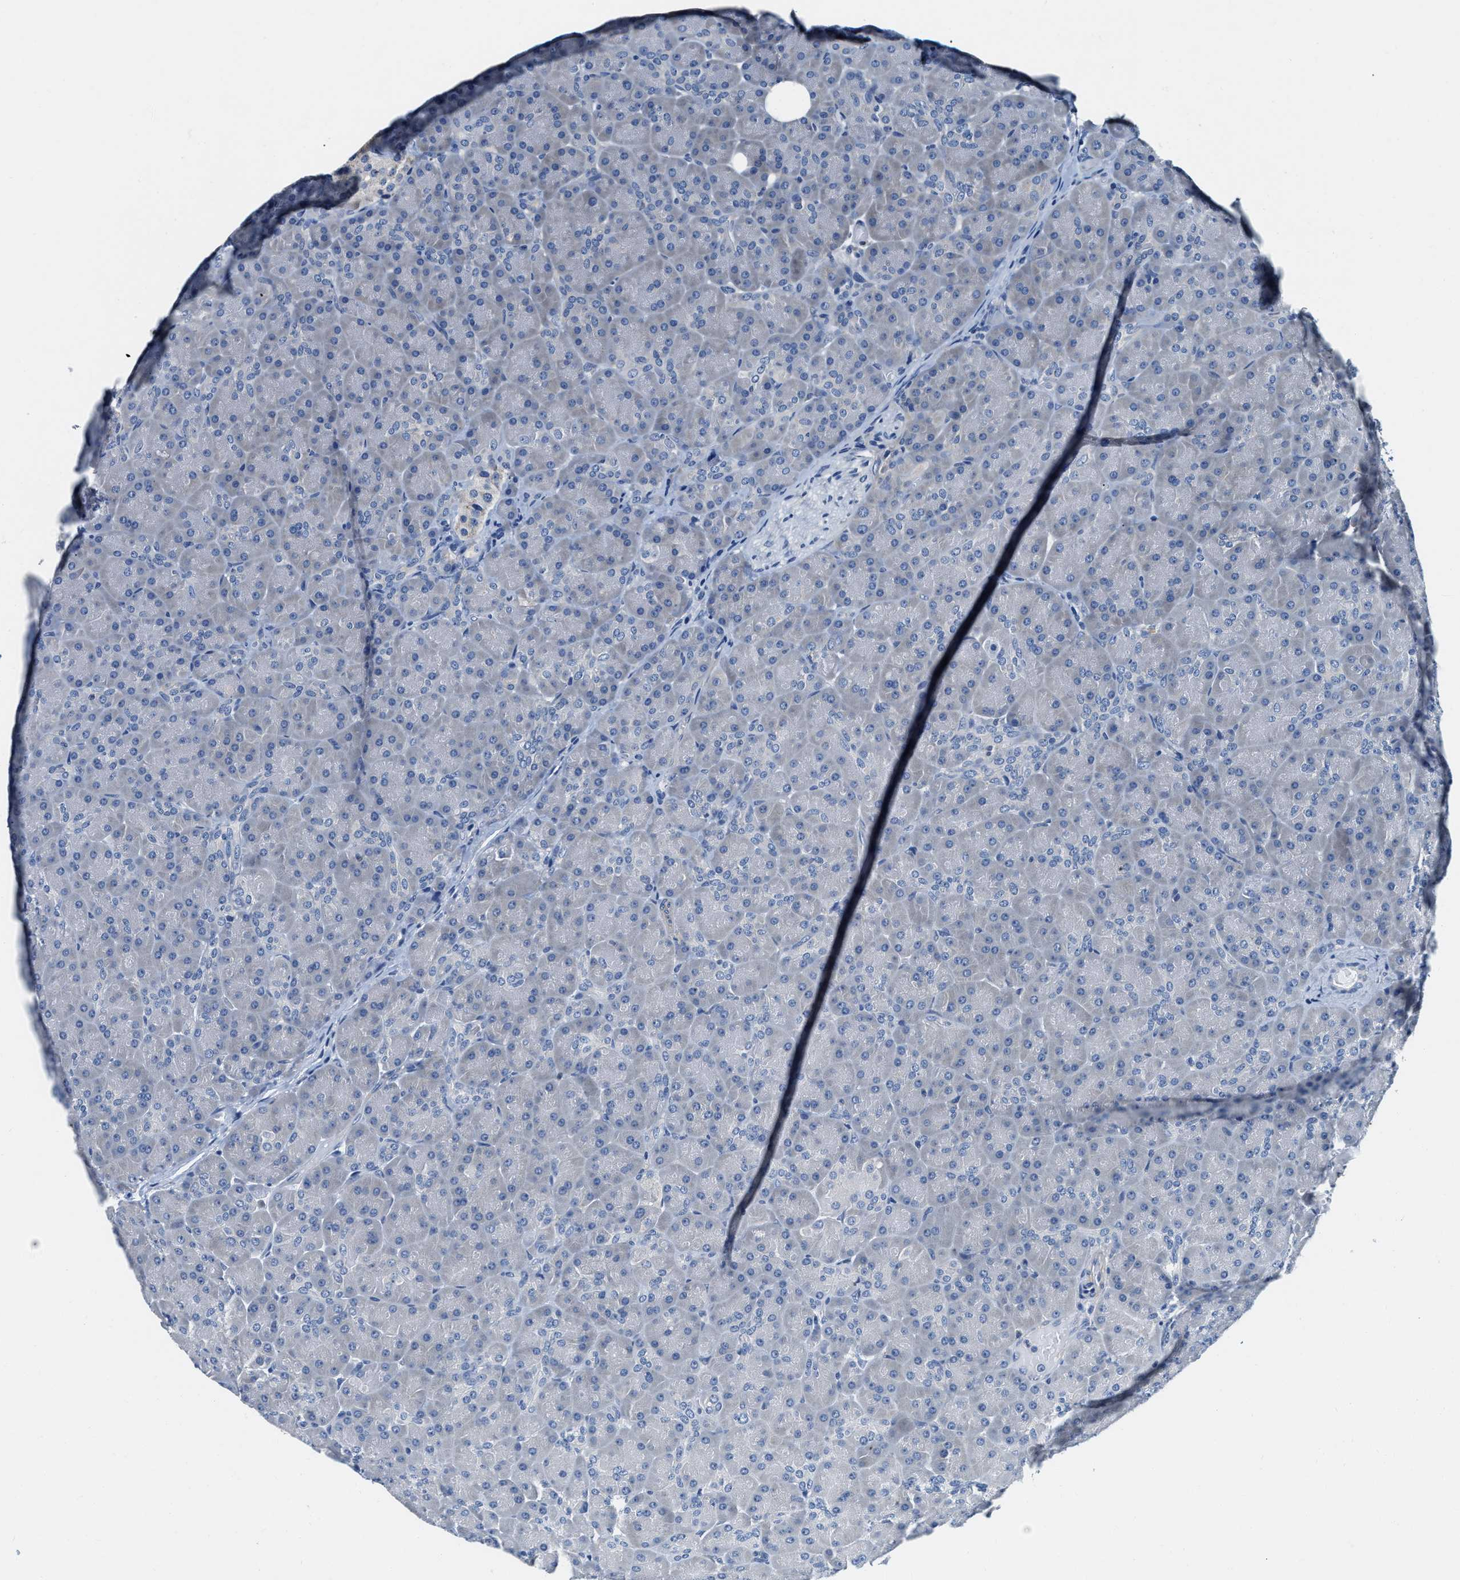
{"staining": {"intensity": "negative", "quantity": "none", "location": "none"}, "tissue": "pancreas", "cell_type": "Exocrine glandular cells", "image_type": "normal", "snomed": [{"axis": "morphology", "description": "Normal tissue, NOS"}, {"axis": "topography", "description": "Pancreas"}], "caption": "This is a micrograph of IHC staining of benign pancreas, which shows no expression in exocrine glandular cells. (Stains: DAB (3,3'-diaminobenzidine) IHC with hematoxylin counter stain, Microscopy: brightfield microscopy at high magnification).", "gene": "EIF2AK2", "patient": {"sex": "male", "age": 66}}